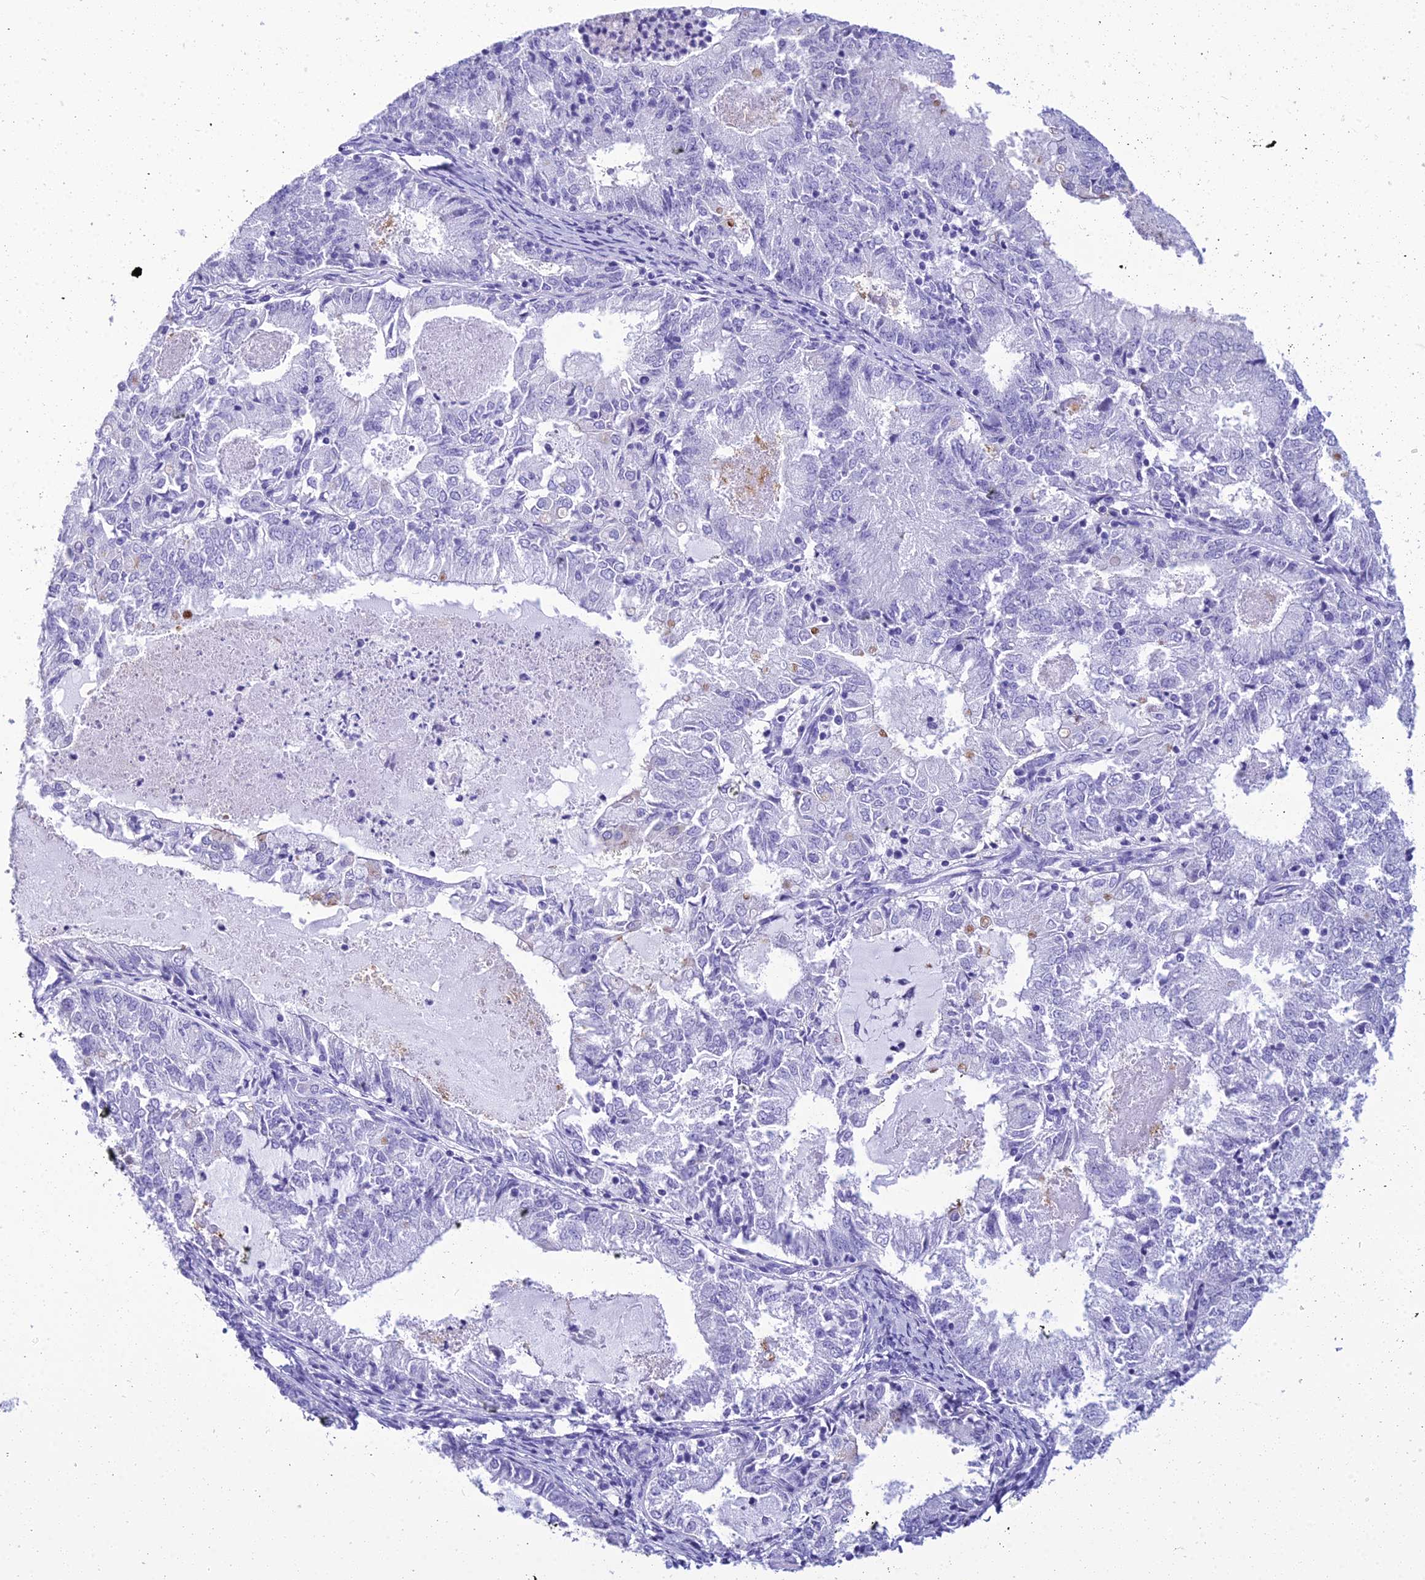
{"staining": {"intensity": "negative", "quantity": "none", "location": "none"}, "tissue": "endometrial cancer", "cell_type": "Tumor cells", "image_type": "cancer", "snomed": [{"axis": "morphology", "description": "Adenocarcinoma, NOS"}, {"axis": "topography", "description": "Endometrium"}], "caption": "Tumor cells are negative for brown protein staining in endometrial adenocarcinoma.", "gene": "ZNF442", "patient": {"sex": "female", "age": 57}}